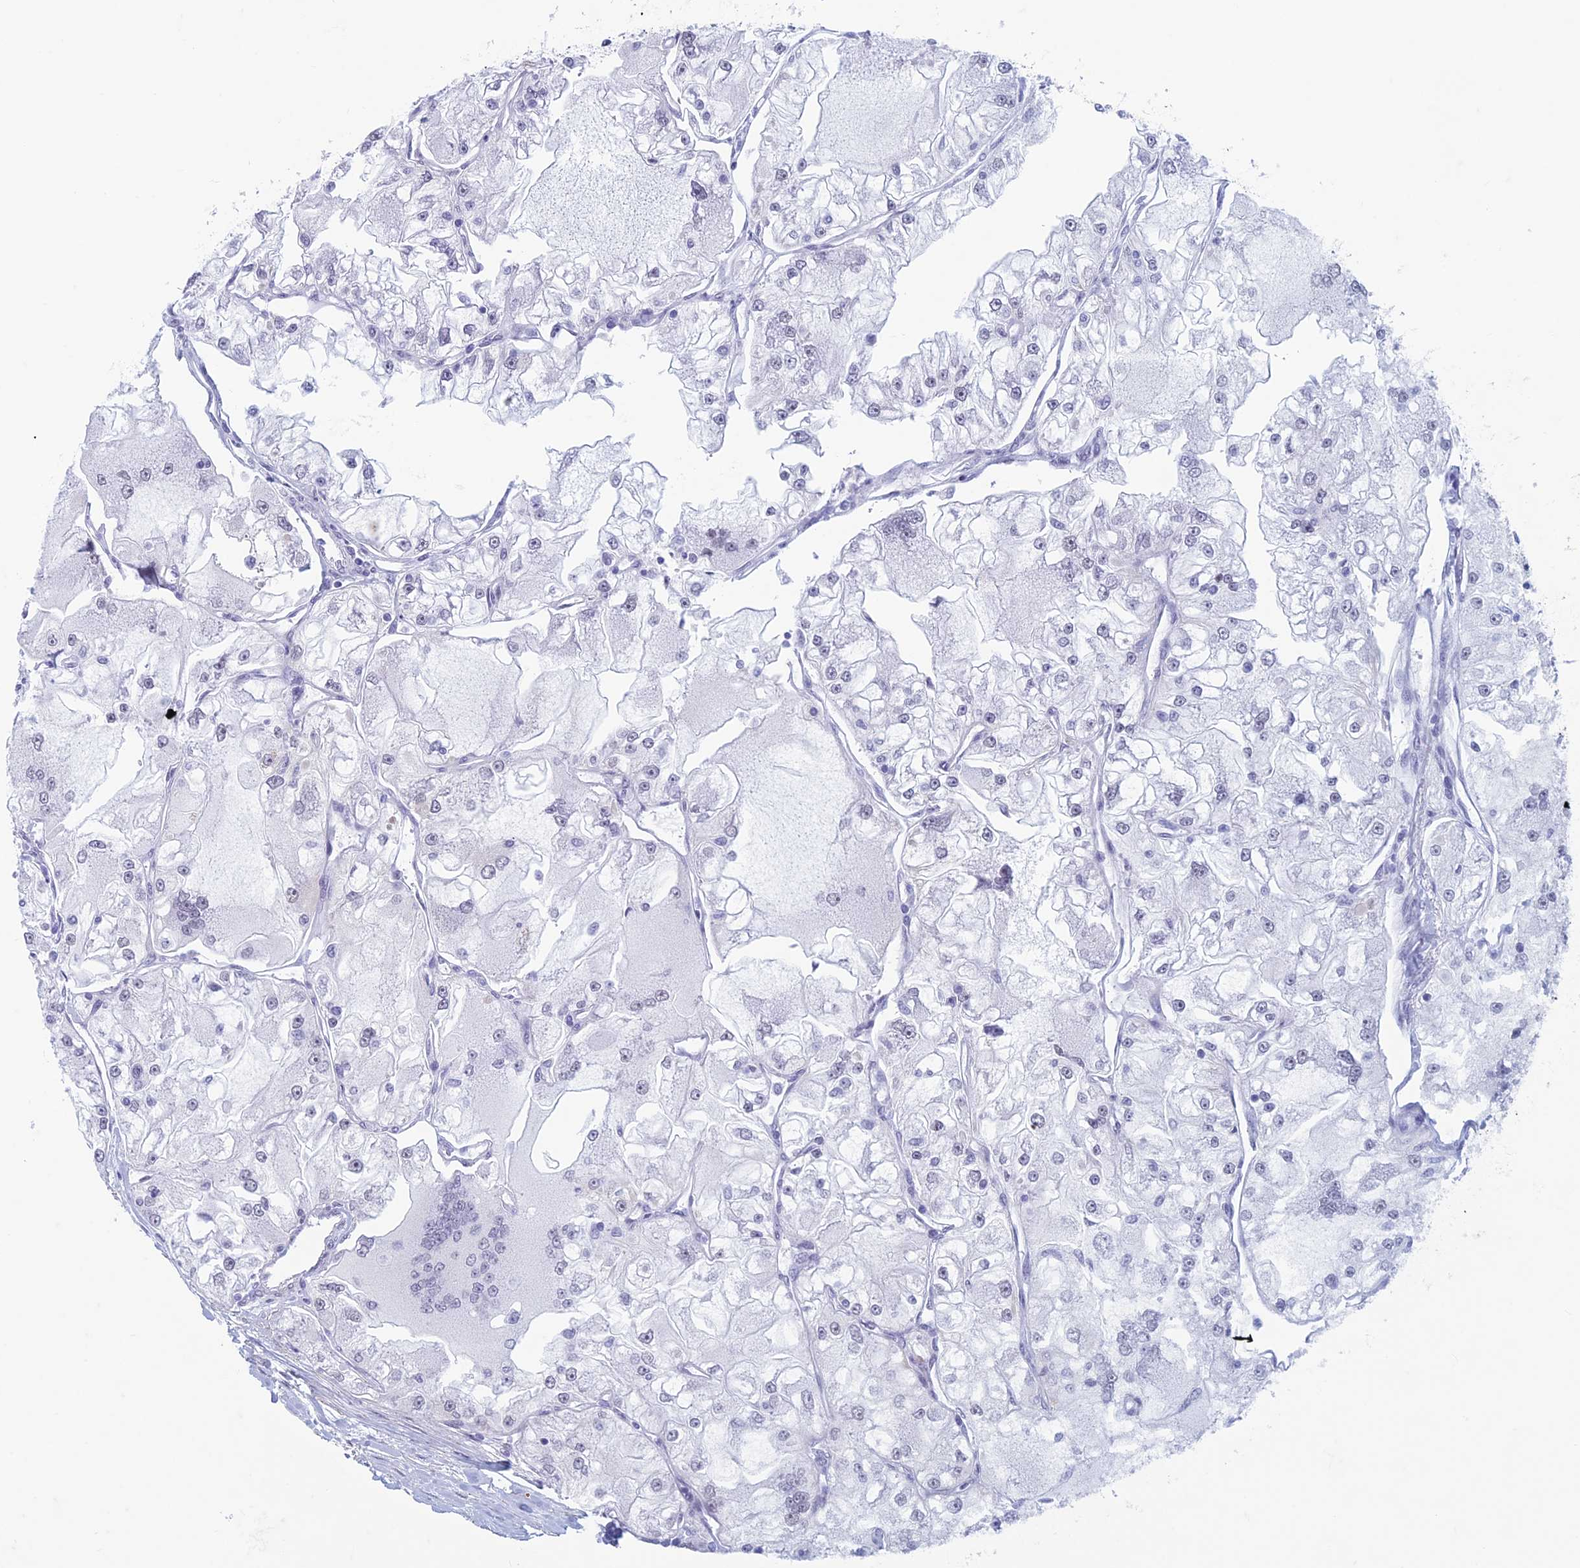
{"staining": {"intensity": "negative", "quantity": "none", "location": "none"}, "tissue": "renal cancer", "cell_type": "Tumor cells", "image_type": "cancer", "snomed": [{"axis": "morphology", "description": "Adenocarcinoma, NOS"}, {"axis": "topography", "description": "Kidney"}], "caption": "A high-resolution photomicrograph shows immunohistochemistry staining of adenocarcinoma (renal), which exhibits no significant expression in tumor cells.", "gene": "ASH2L", "patient": {"sex": "female", "age": 72}}